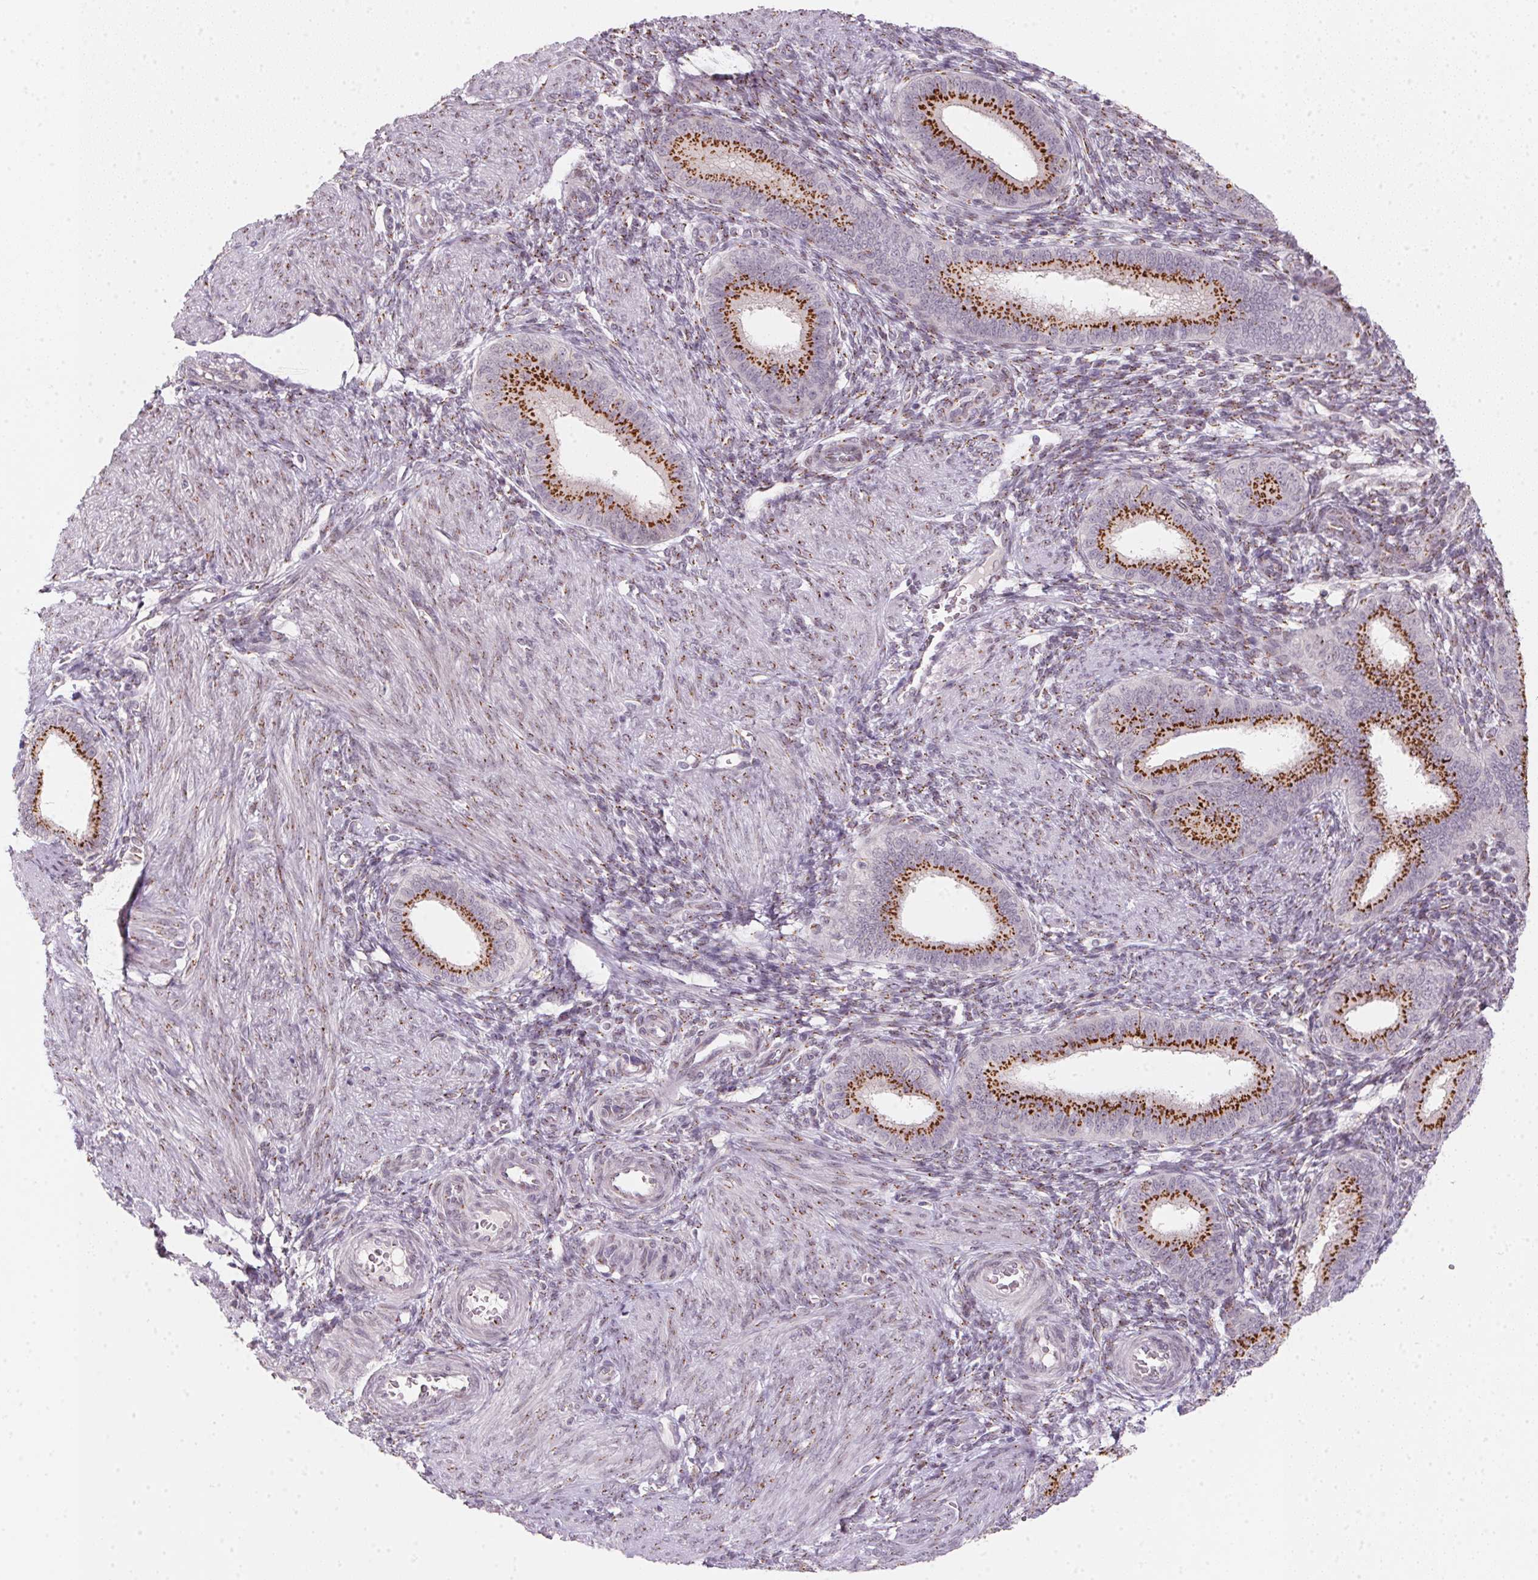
{"staining": {"intensity": "weak", "quantity": "25%-75%", "location": "cytoplasmic/membranous"}, "tissue": "endometrium", "cell_type": "Cells in endometrial stroma", "image_type": "normal", "snomed": [{"axis": "morphology", "description": "Normal tissue, NOS"}, {"axis": "topography", "description": "Endometrium"}], "caption": "IHC (DAB (3,3'-diaminobenzidine)) staining of unremarkable endometrium exhibits weak cytoplasmic/membranous protein positivity in about 25%-75% of cells in endometrial stroma.", "gene": "RAB22A", "patient": {"sex": "female", "age": 39}}